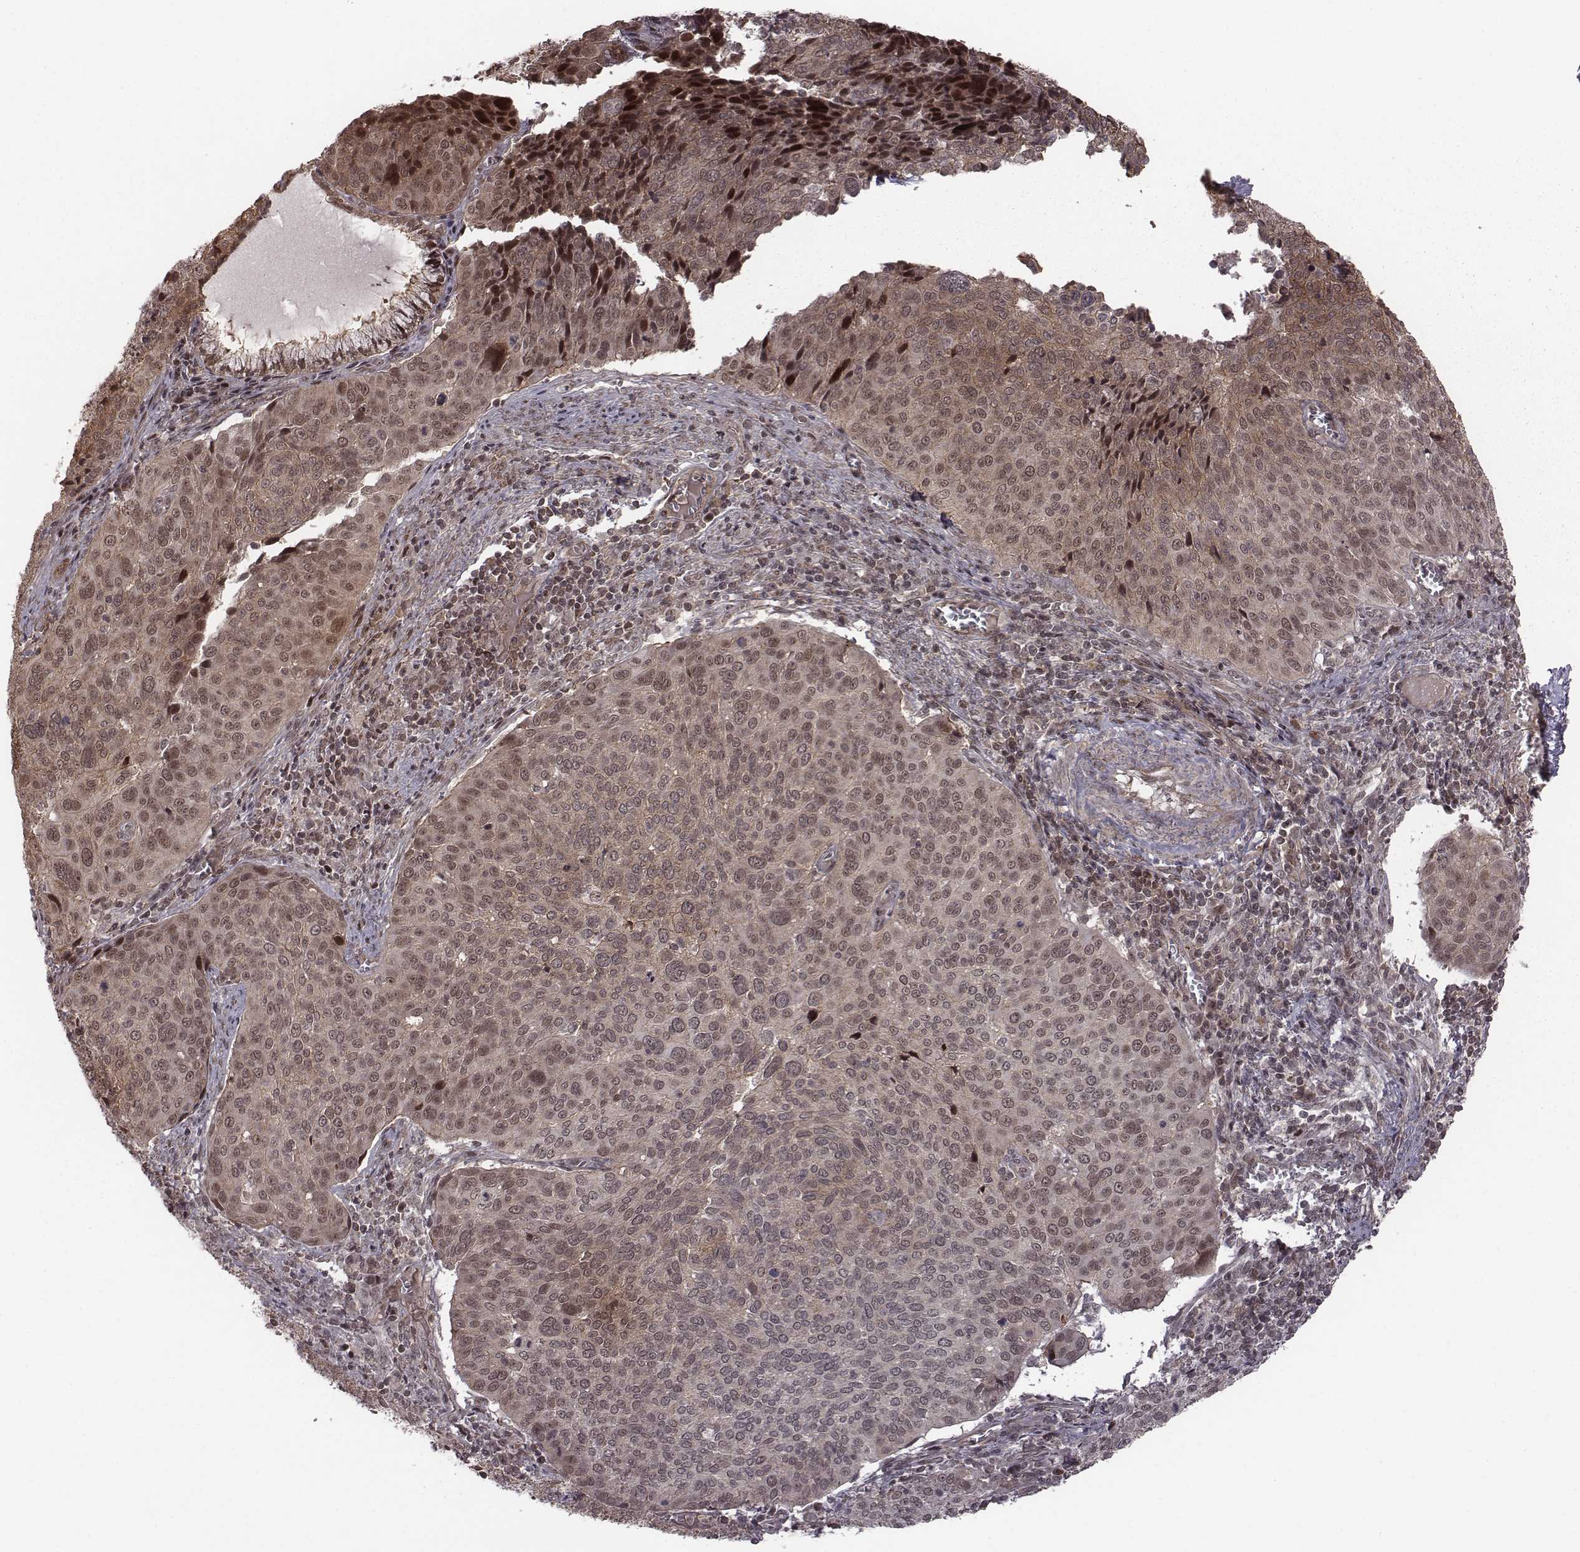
{"staining": {"intensity": "weak", "quantity": ">75%", "location": "cytoplasmic/membranous,nuclear"}, "tissue": "cervical cancer", "cell_type": "Tumor cells", "image_type": "cancer", "snomed": [{"axis": "morphology", "description": "Squamous cell carcinoma, NOS"}, {"axis": "topography", "description": "Cervix"}], "caption": "Immunohistochemical staining of cervical cancer (squamous cell carcinoma) reveals low levels of weak cytoplasmic/membranous and nuclear staining in approximately >75% of tumor cells.", "gene": "RPL3", "patient": {"sex": "female", "age": 39}}